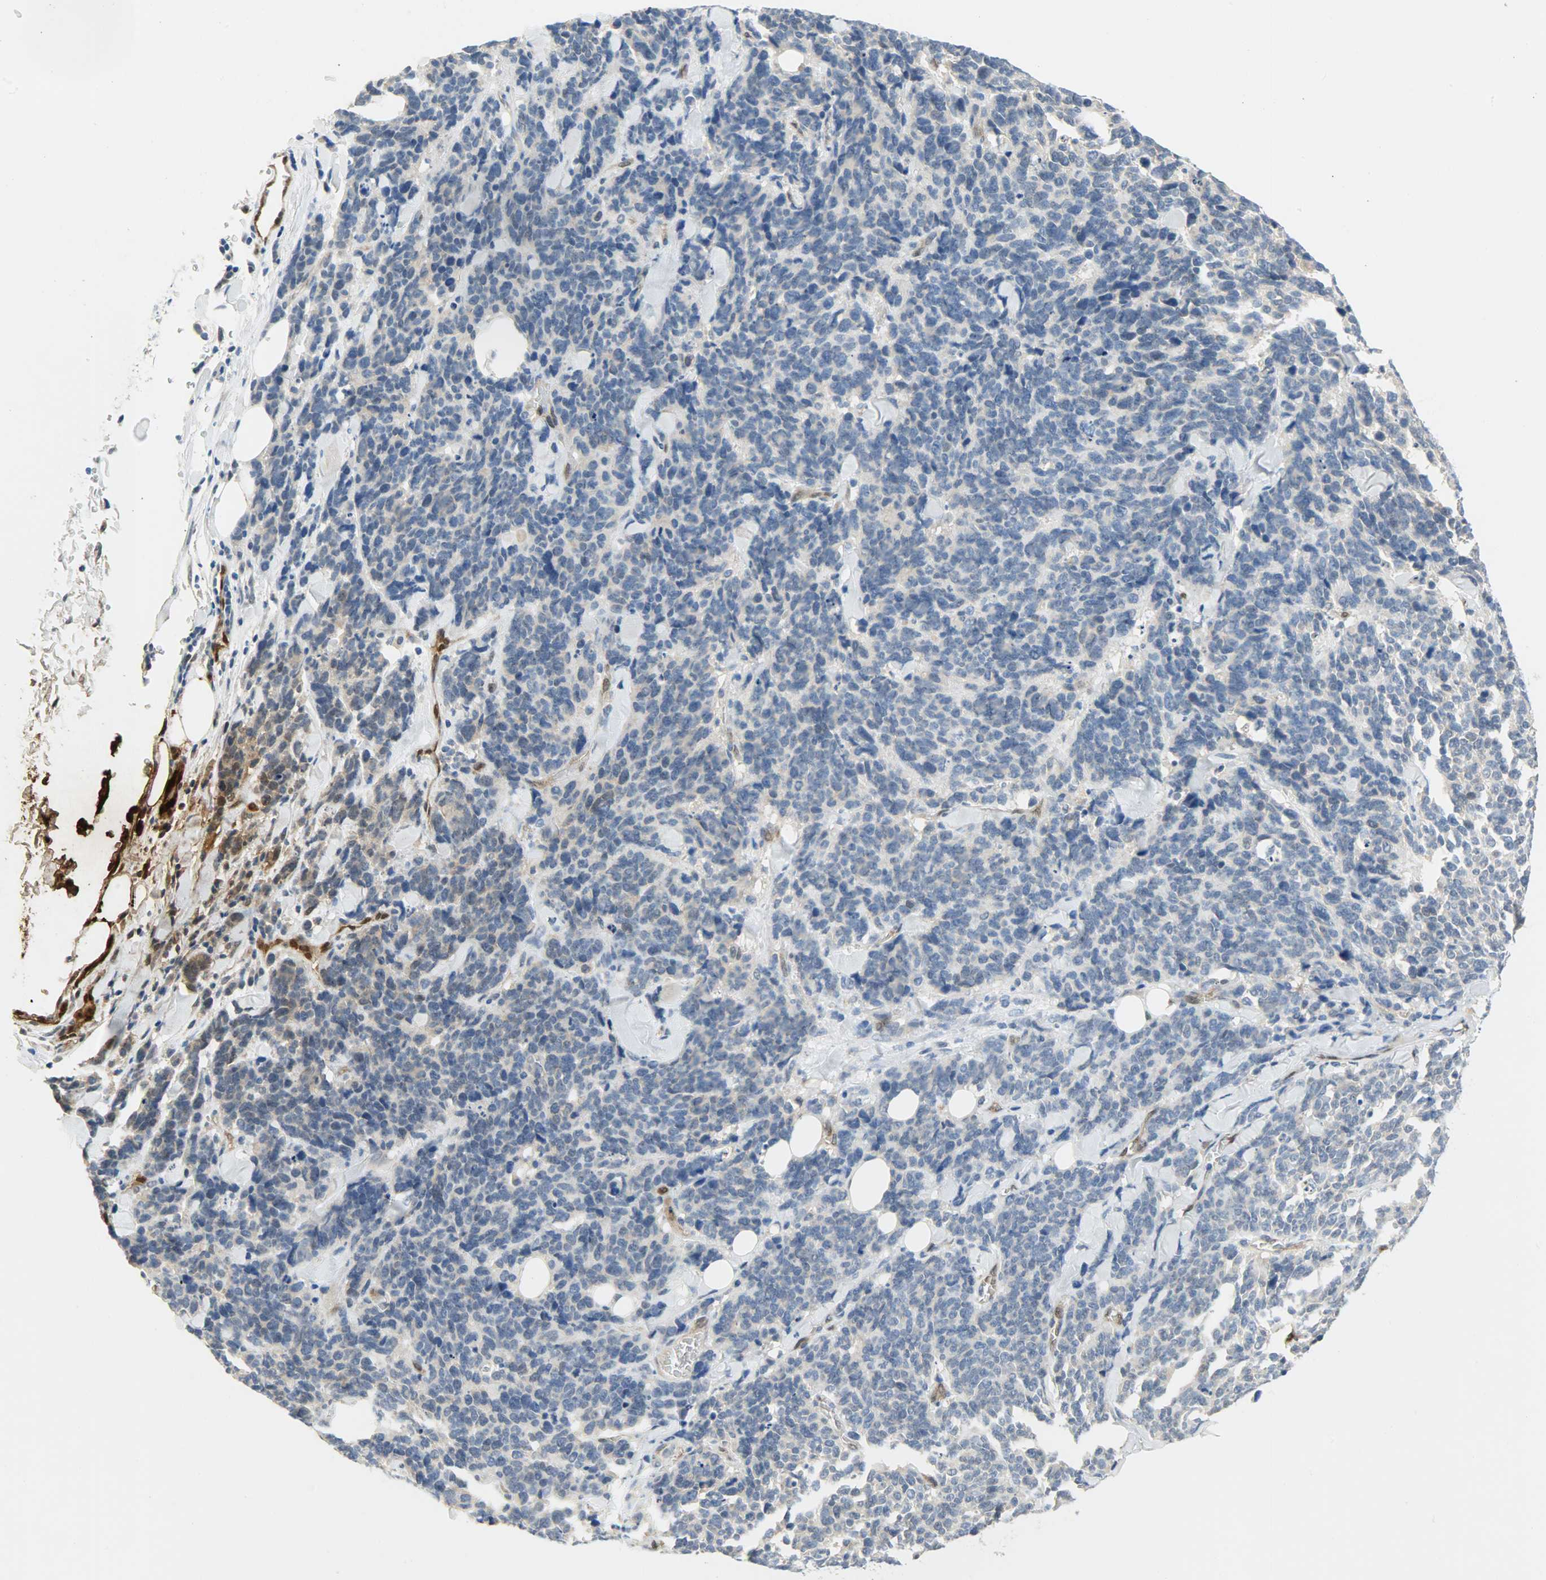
{"staining": {"intensity": "negative", "quantity": "none", "location": "none"}, "tissue": "lung cancer", "cell_type": "Tumor cells", "image_type": "cancer", "snomed": [{"axis": "morphology", "description": "Neoplasm, malignant, NOS"}, {"axis": "topography", "description": "Lung"}], "caption": "Lung neoplasm (malignant) was stained to show a protein in brown. There is no significant staining in tumor cells.", "gene": "FKBP1A", "patient": {"sex": "female", "age": 58}}